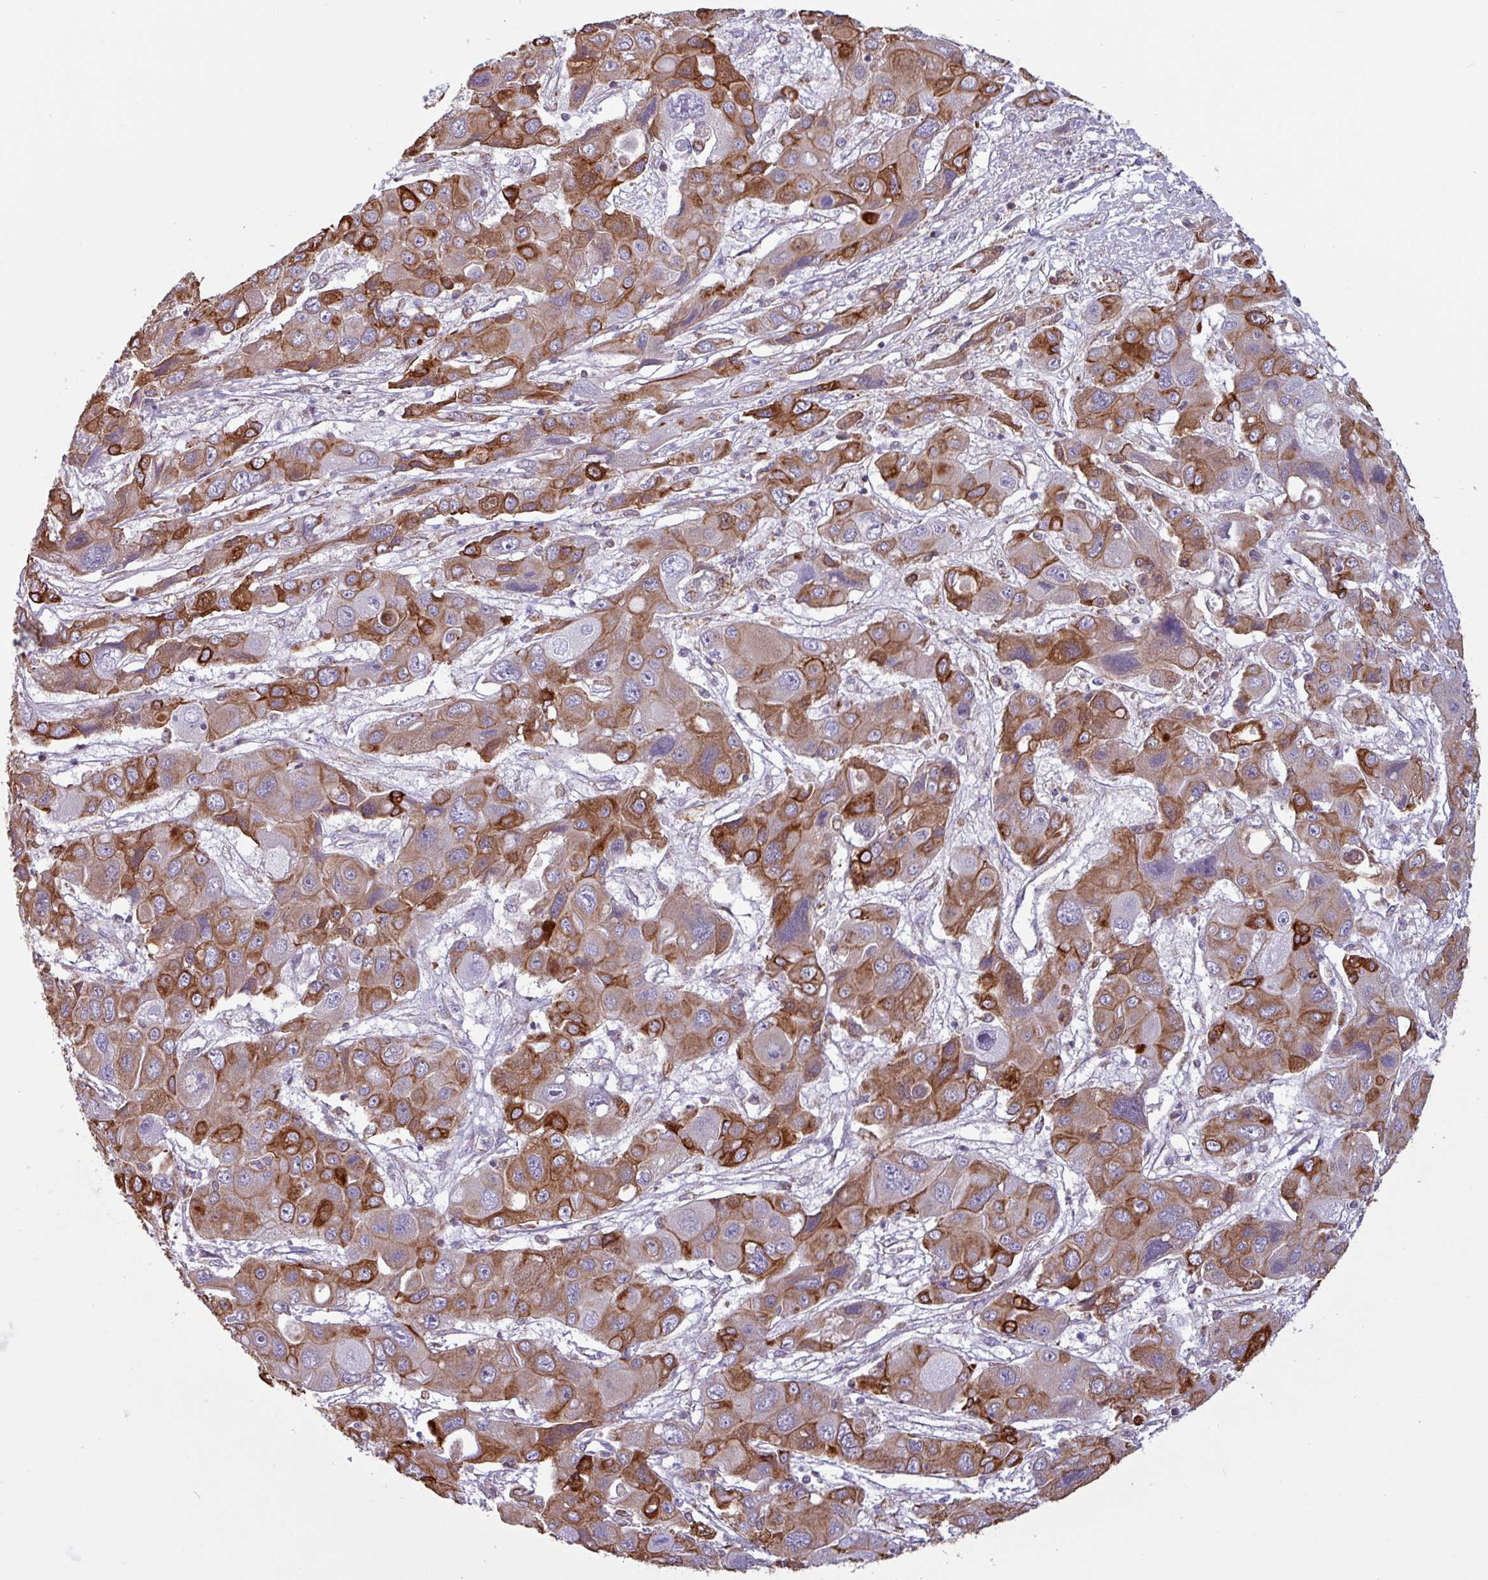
{"staining": {"intensity": "strong", "quantity": "25%-75%", "location": "cytoplasmic/membranous"}, "tissue": "liver cancer", "cell_type": "Tumor cells", "image_type": "cancer", "snomed": [{"axis": "morphology", "description": "Cholangiocarcinoma"}, {"axis": "topography", "description": "Liver"}], "caption": "A high-resolution micrograph shows IHC staining of liver cancer, which demonstrates strong cytoplasmic/membranous staining in approximately 25%-75% of tumor cells.", "gene": "CAMK1", "patient": {"sex": "male", "age": 67}}